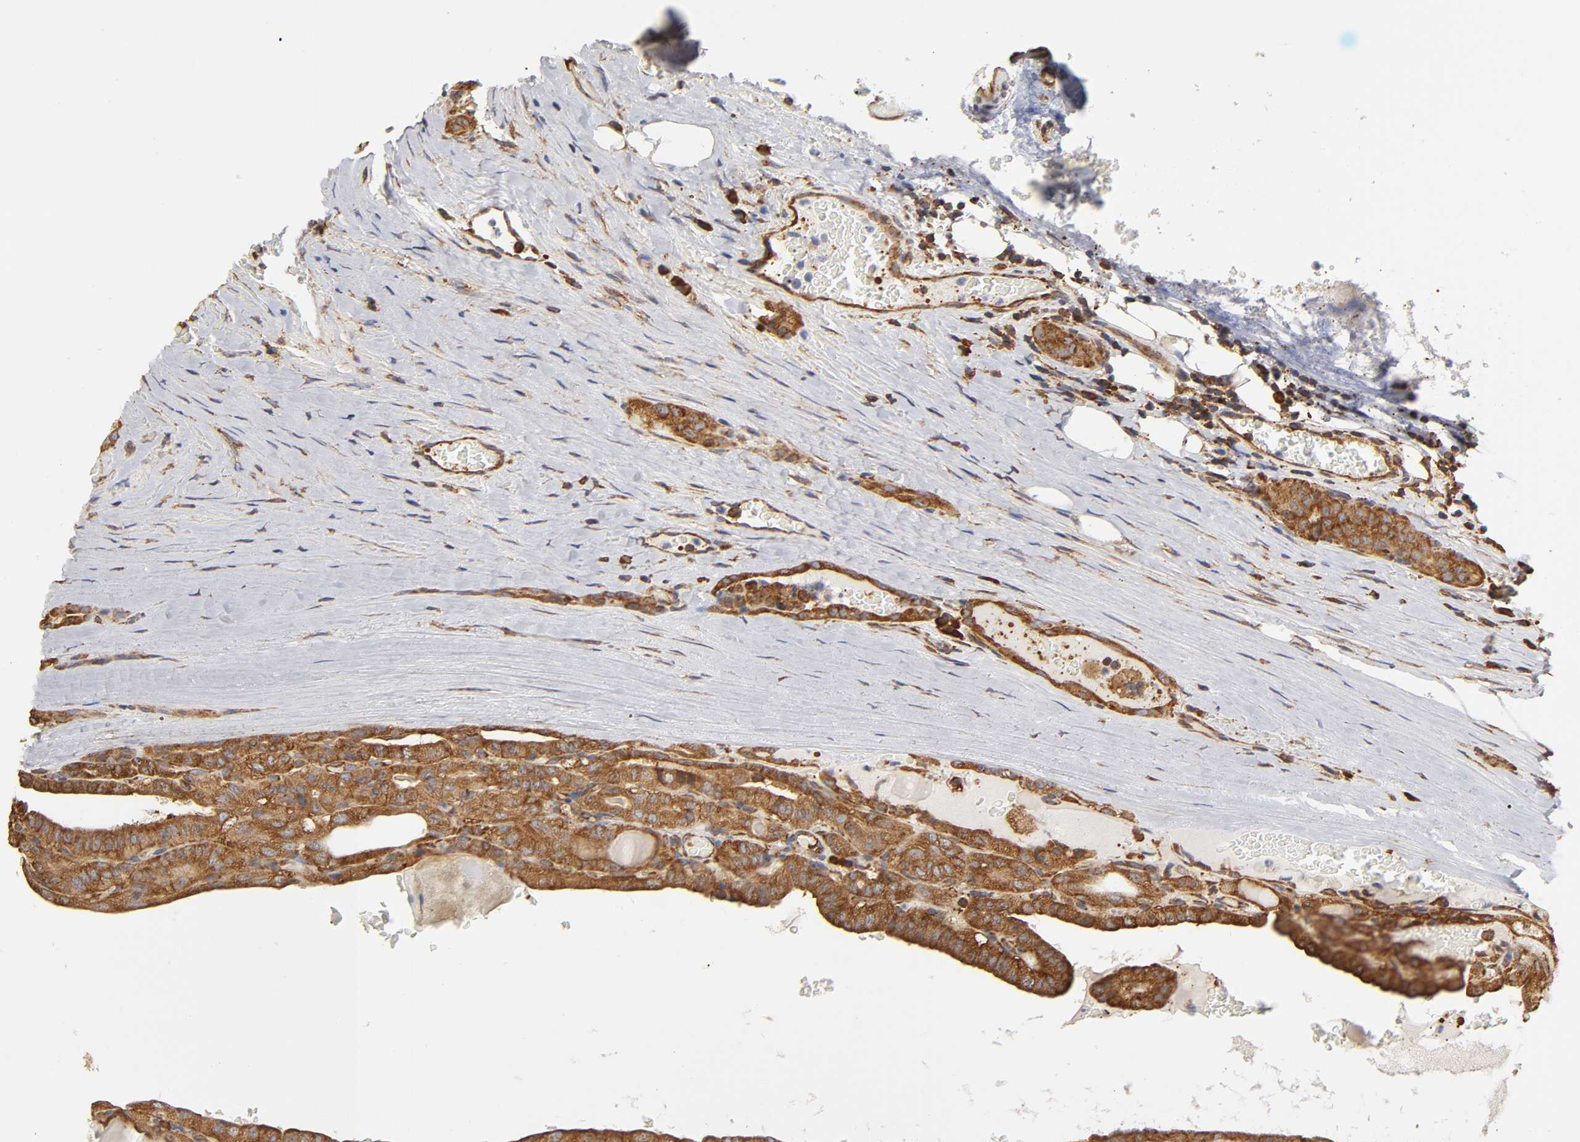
{"staining": {"intensity": "strong", "quantity": ">75%", "location": "cytoplasmic/membranous"}, "tissue": "thyroid cancer", "cell_type": "Tumor cells", "image_type": "cancer", "snomed": [{"axis": "morphology", "description": "Papillary adenocarcinoma, NOS"}, {"axis": "topography", "description": "Thyroid gland"}], "caption": "A brown stain highlights strong cytoplasmic/membranous expression of a protein in human thyroid cancer tumor cells.", "gene": "RPL14", "patient": {"sex": "male", "age": 77}}